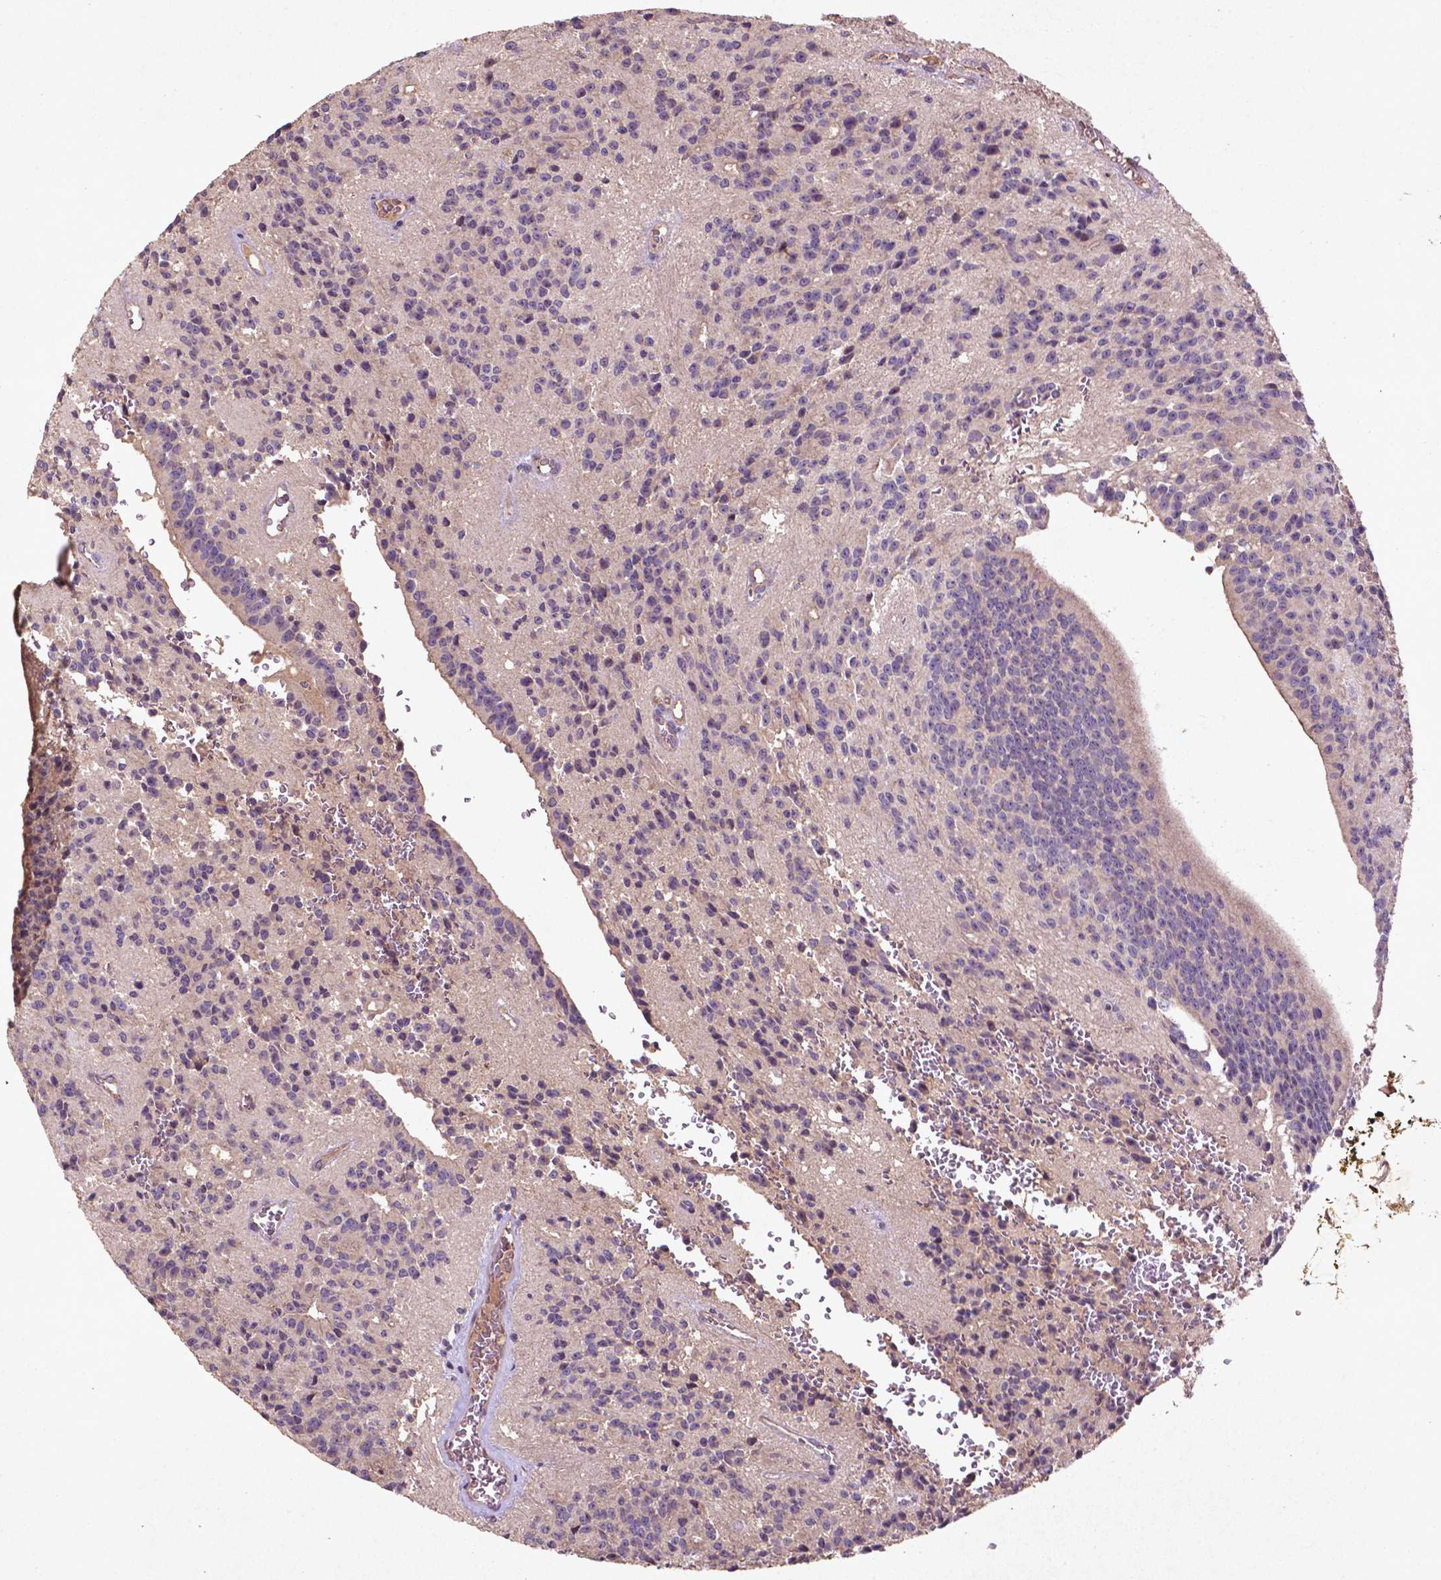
{"staining": {"intensity": "negative", "quantity": "none", "location": "none"}, "tissue": "glioma", "cell_type": "Tumor cells", "image_type": "cancer", "snomed": [{"axis": "morphology", "description": "Glioma, malignant, Low grade"}, {"axis": "topography", "description": "Brain"}], "caption": "An image of glioma stained for a protein displays no brown staining in tumor cells. (Stains: DAB (3,3'-diaminobenzidine) immunohistochemistry with hematoxylin counter stain, Microscopy: brightfield microscopy at high magnification).", "gene": "COQ2", "patient": {"sex": "male", "age": 31}}